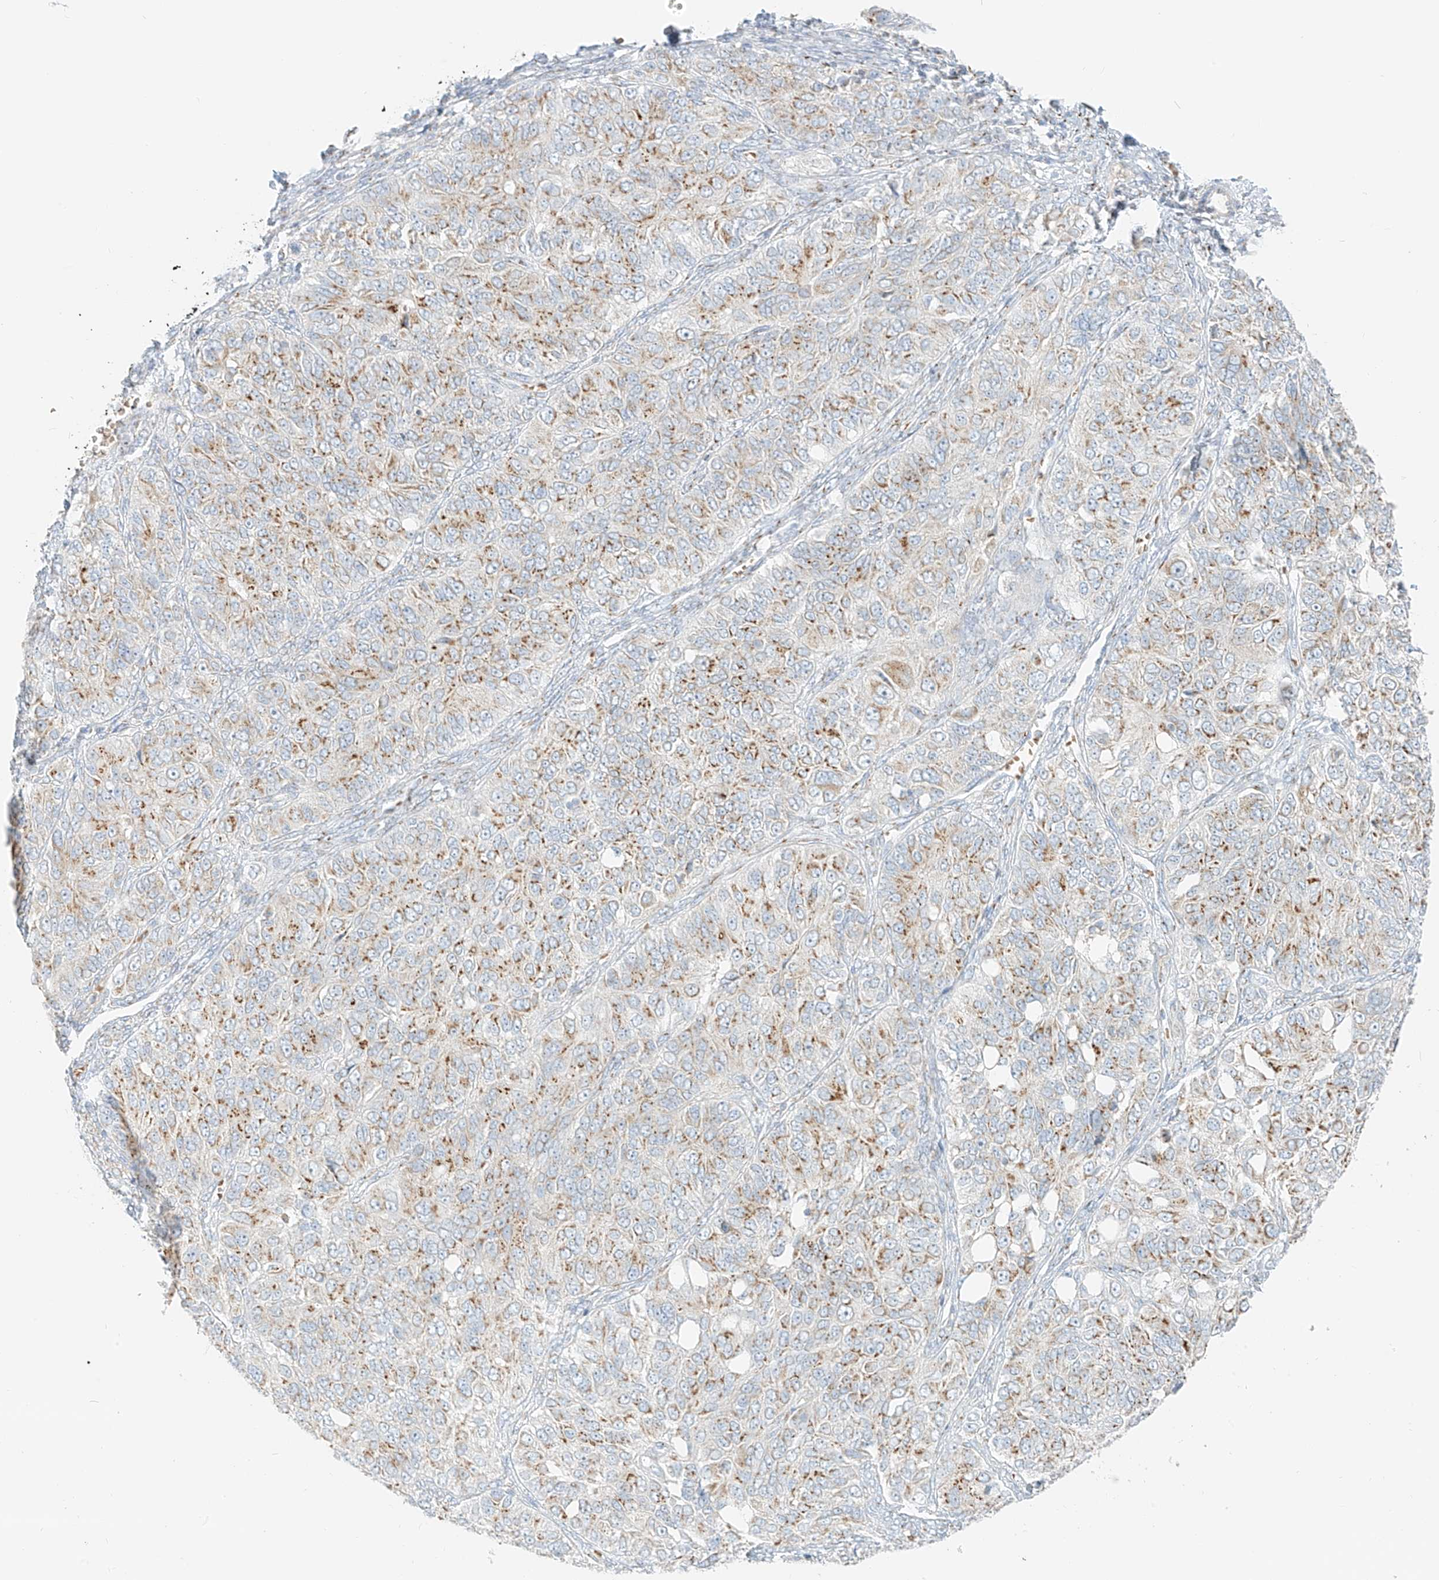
{"staining": {"intensity": "moderate", "quantity": "25%-75%", "location": "cytoplasmic/membranous"}, "tissue": "ovarian cancer", "cell_type": "Tumor cells", "image_type": "cancer", "snomed": [{"axis": "morphology", "description": "Carcinoma, endometroid"}, {"axis": "topography", "description": "Ovary"}], "caption": "Moderate cytoplasmic/membranous expression for a protein is seen in about 25%-75% of tumor cells of ovarian cancer using immunohistochemistry.", "gene": "TMEM87B", "patient": {"sex": "female", "age": 51}}